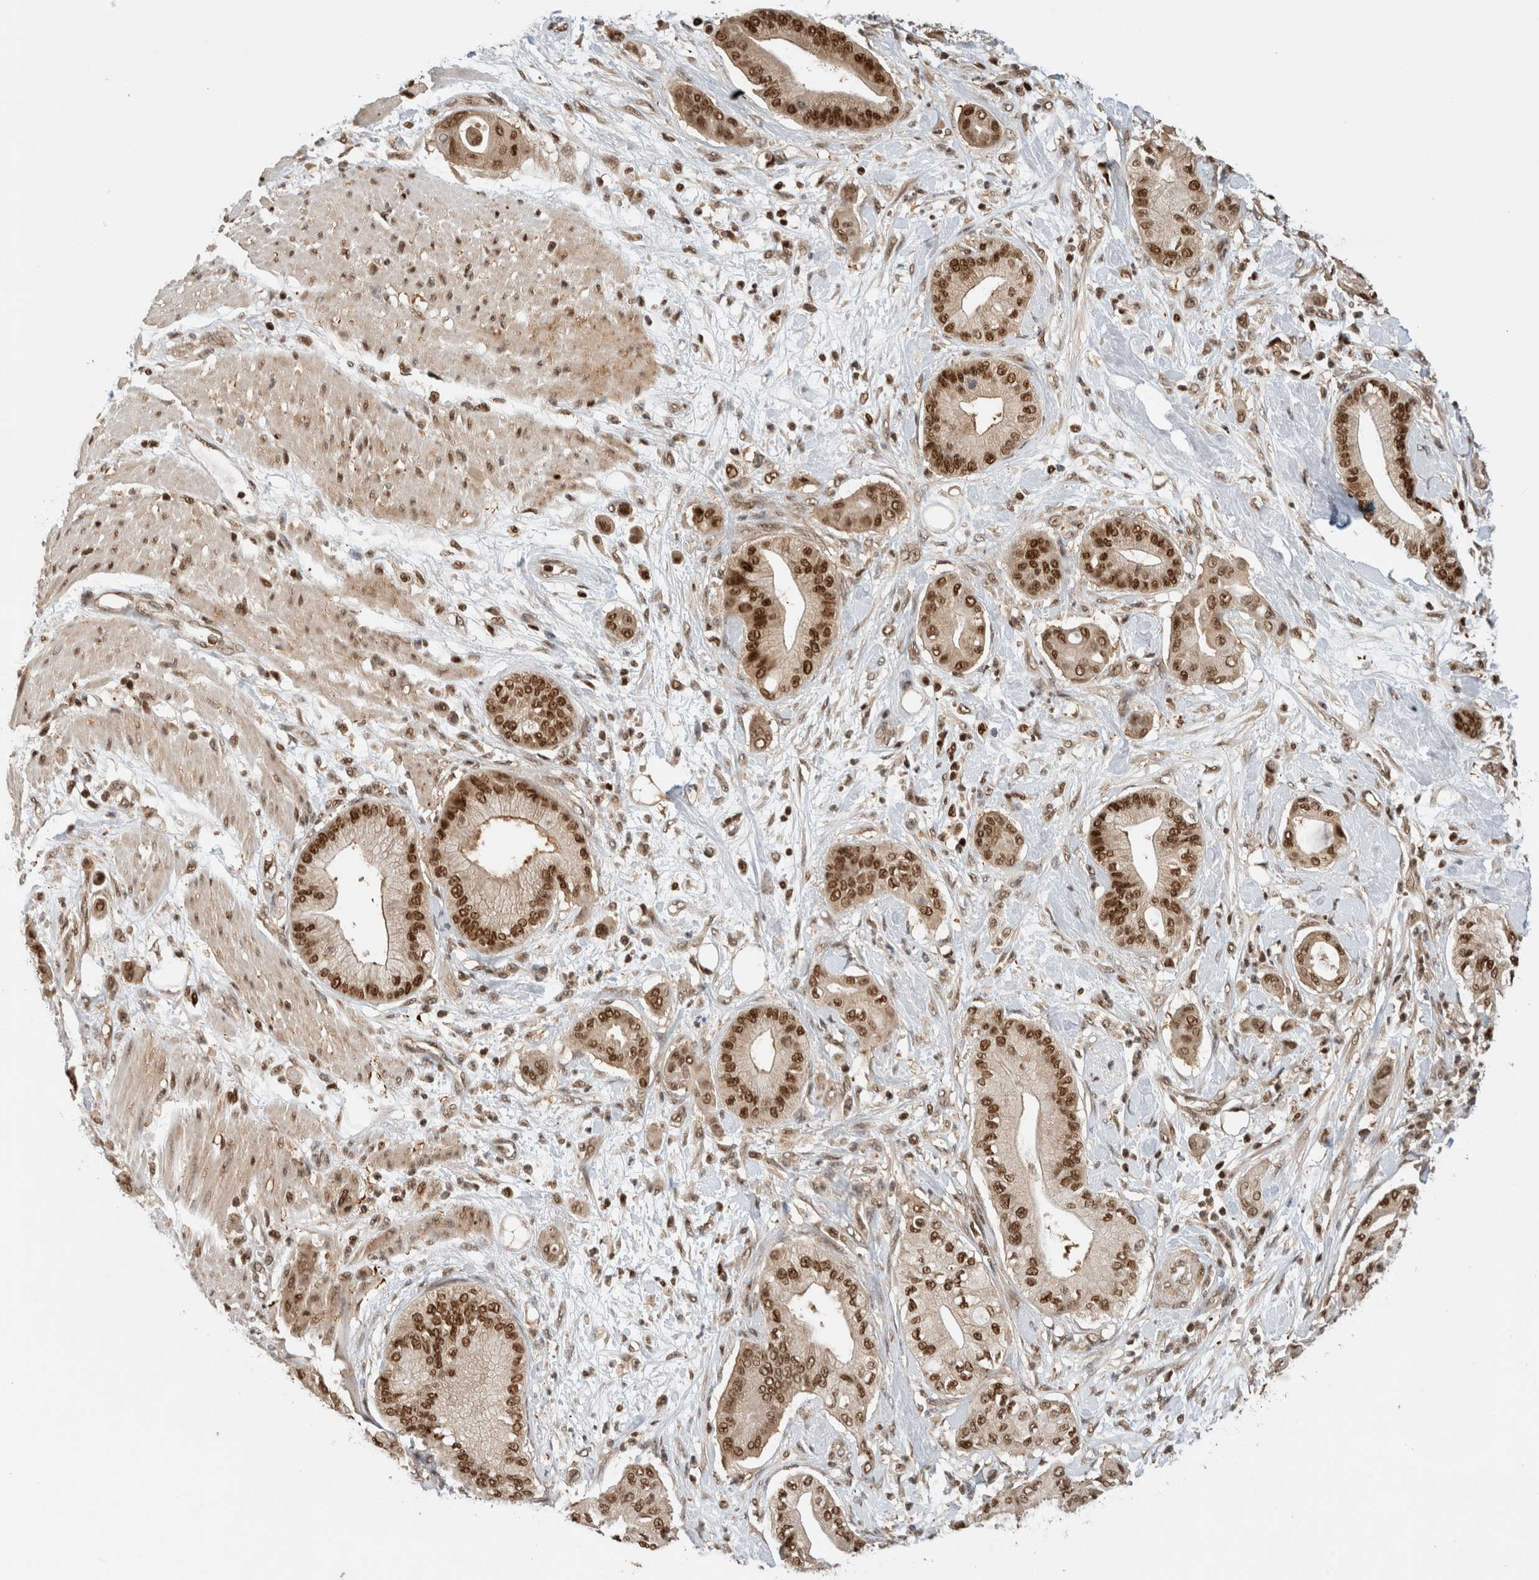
{"staining": {"intensity": "strong", "quantity": ">75%", "location": "cytoplasmic/membranous,nuclear"}, "tissue": "pancreatic cancer", "cell_type": "Tumor cells", "image_type": "cancer", "snomed": [{"axis": "morphology", "description": "Adenocarcinoma, NOS"}, {"axis": "morphology", "description": "Adenocarcinoma, metastatic, NOS"}, {"axis": "topography", "description": "Lymph node"}, {"axis": "topography", "description": "Pancreas"}, {"axis": "topography", "description": "Duodenum"}], "caption": "Protein analysis of pancreatic cancer (metastatic adenocarcinoma) tissue demonstrates strong cytoplasmic/membranous and nuclear positivity in approximately >75% of tumor cells. (DAB IHC, brown staining for protein, blue staining for nuclei).", "gene": "SNRNP40", "patient": {"sex": "female", "age": 64}}